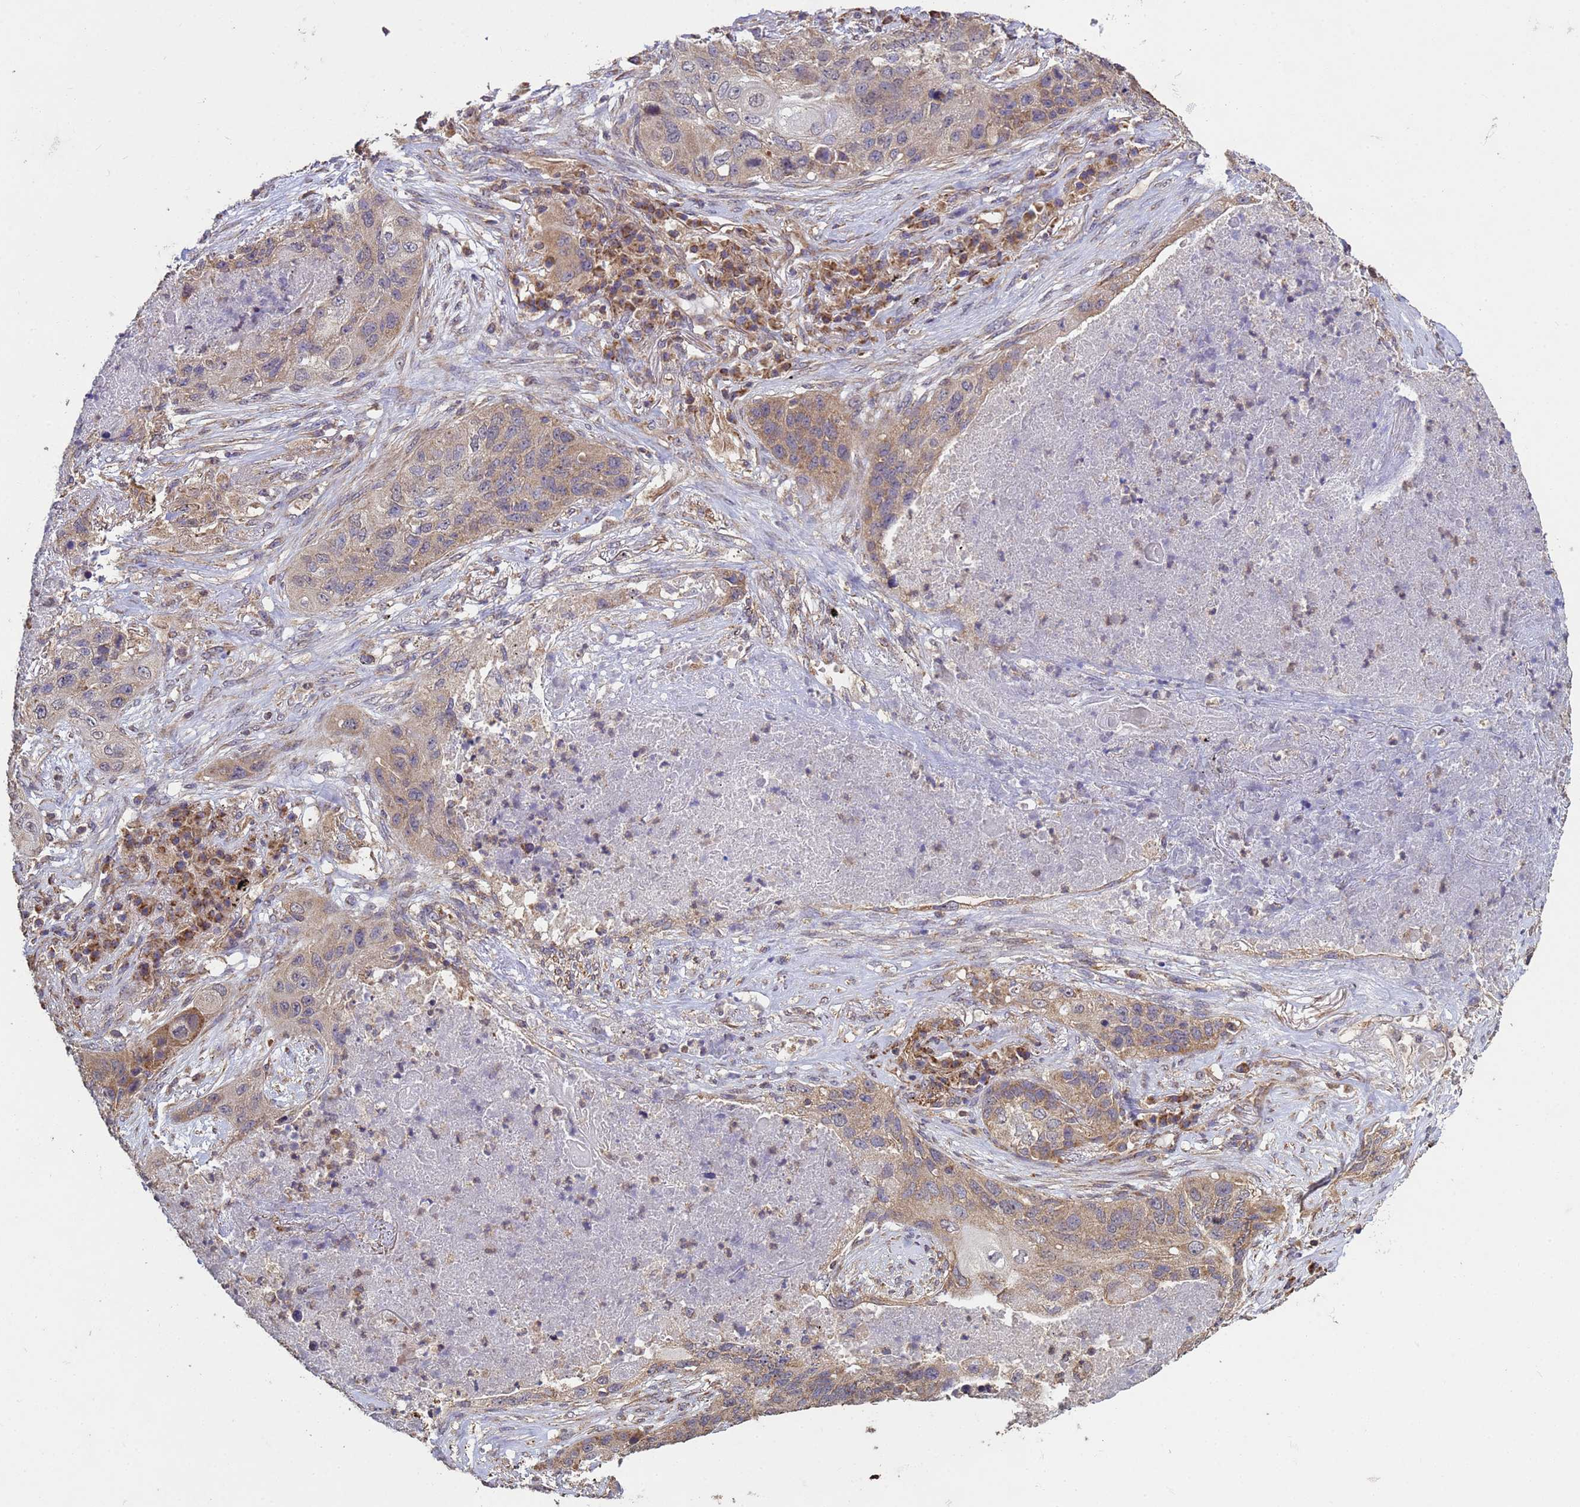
{"staining": {"intensity": "weak", "quantity": ">75%", "location": "cytoplasmic/membranous"}, "tissue": "lung cancer", "cell_type": "Tumor cells", "image_type": "cancer", "snomed": [{"axis": "morphology", "description": "Squamous cell carcinoma, NOS"}, {"axis": "topography", "description": "Lung"}], "caption": "A high-resolution histopathology image shows immunohistochemistry (IHC) staining of lung cancer (squamous cell carcinoma), which displays weak cytoplasmic/membranous staining in approximately >75% of tumor cells.", "gene": "P2RX7", "patient": {"sex": "female", "age": 63}}